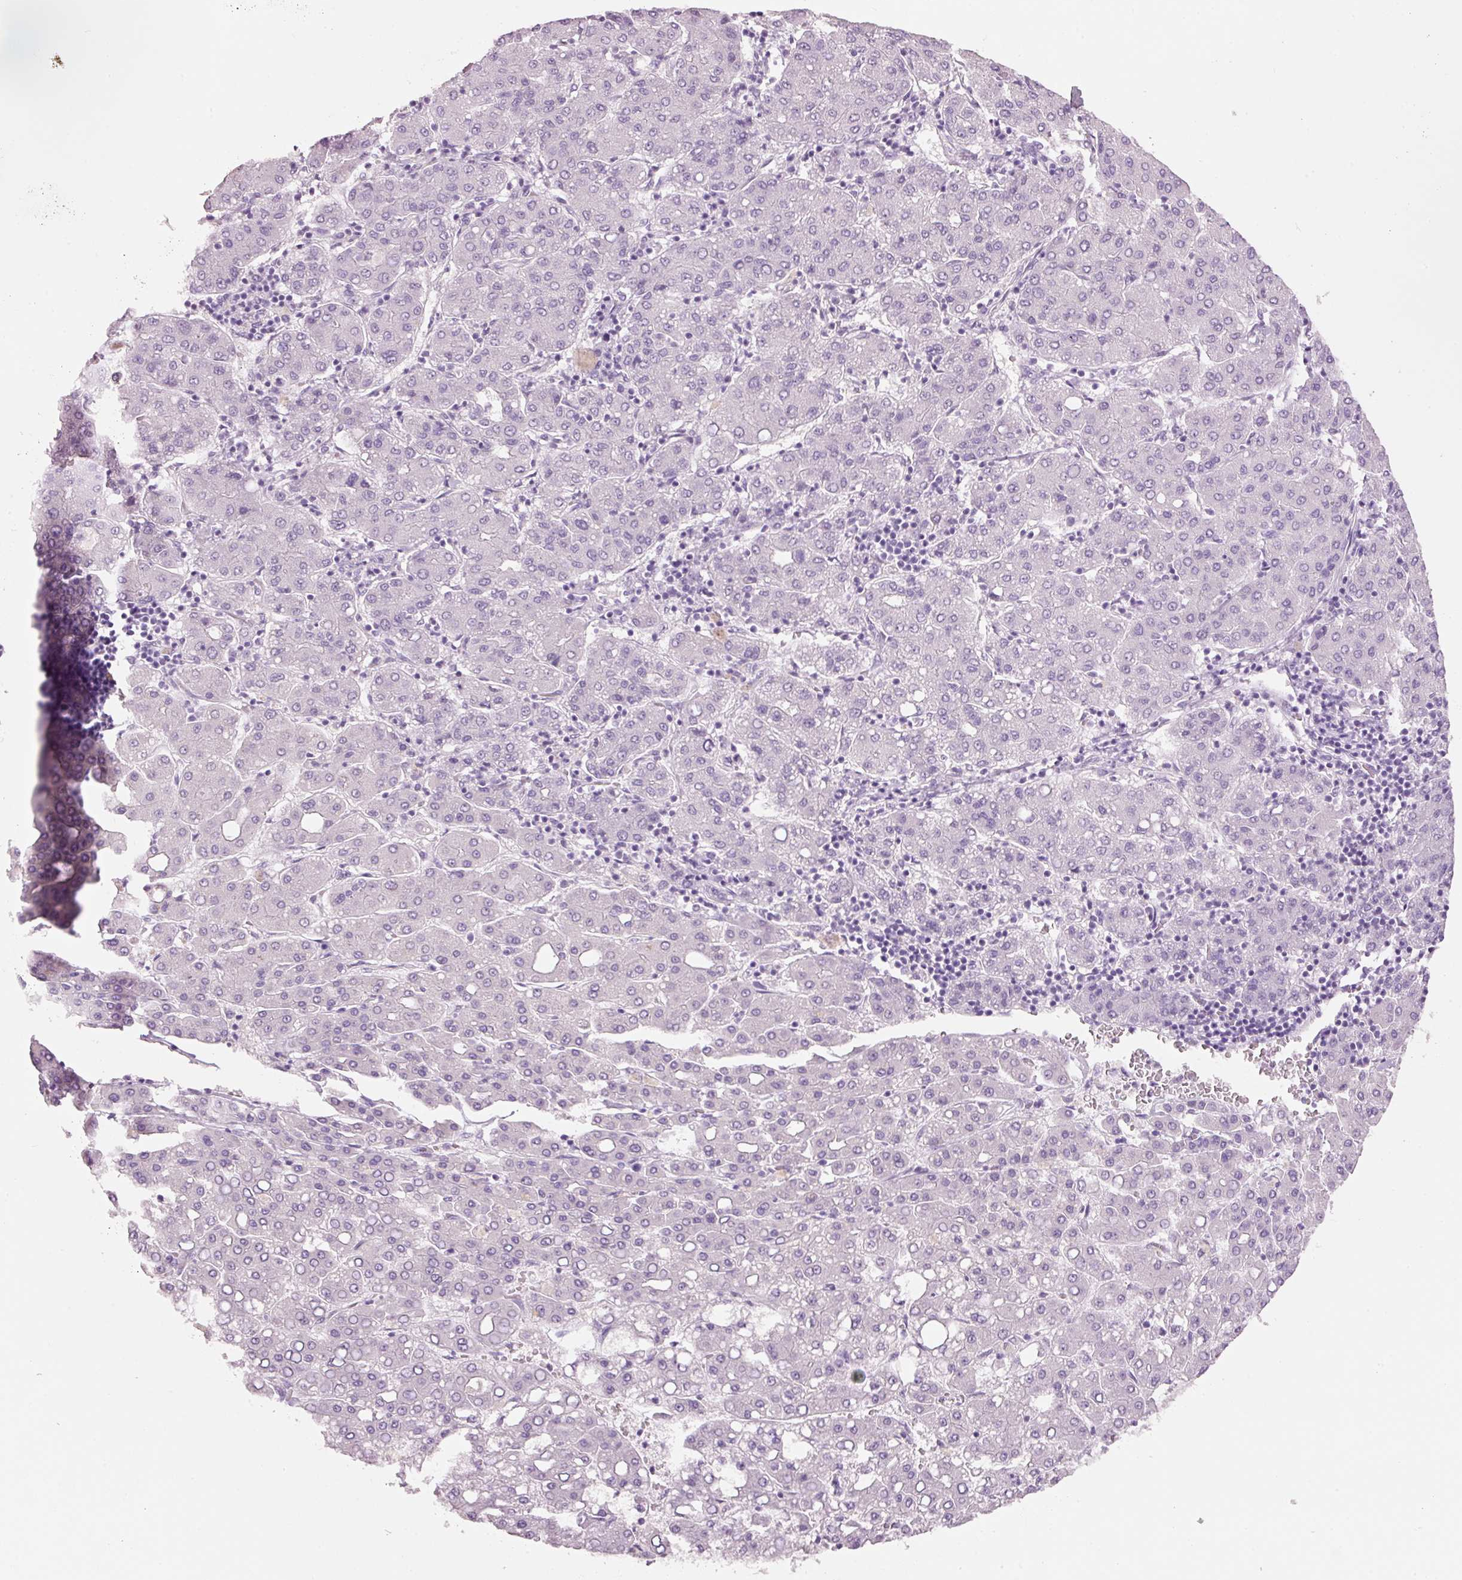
{"staining": {"intensity": "negative", "quantity": "none", "location": "none"}, "tissue": "liver cancer", "cell_type": "Tumor cells", "image_type": "cancer", "snomed": [{"axis": "morphology", "description": "Carcinoma, Hepatocellular, NOS"}, {"axis": "topography", "description": "Liver"}], "caption": "Immunohistochemistry of liver cancer shows no positivity in tumor cells.", "gene": "GCG", "patient": {"sex": "male", "age": 65}}